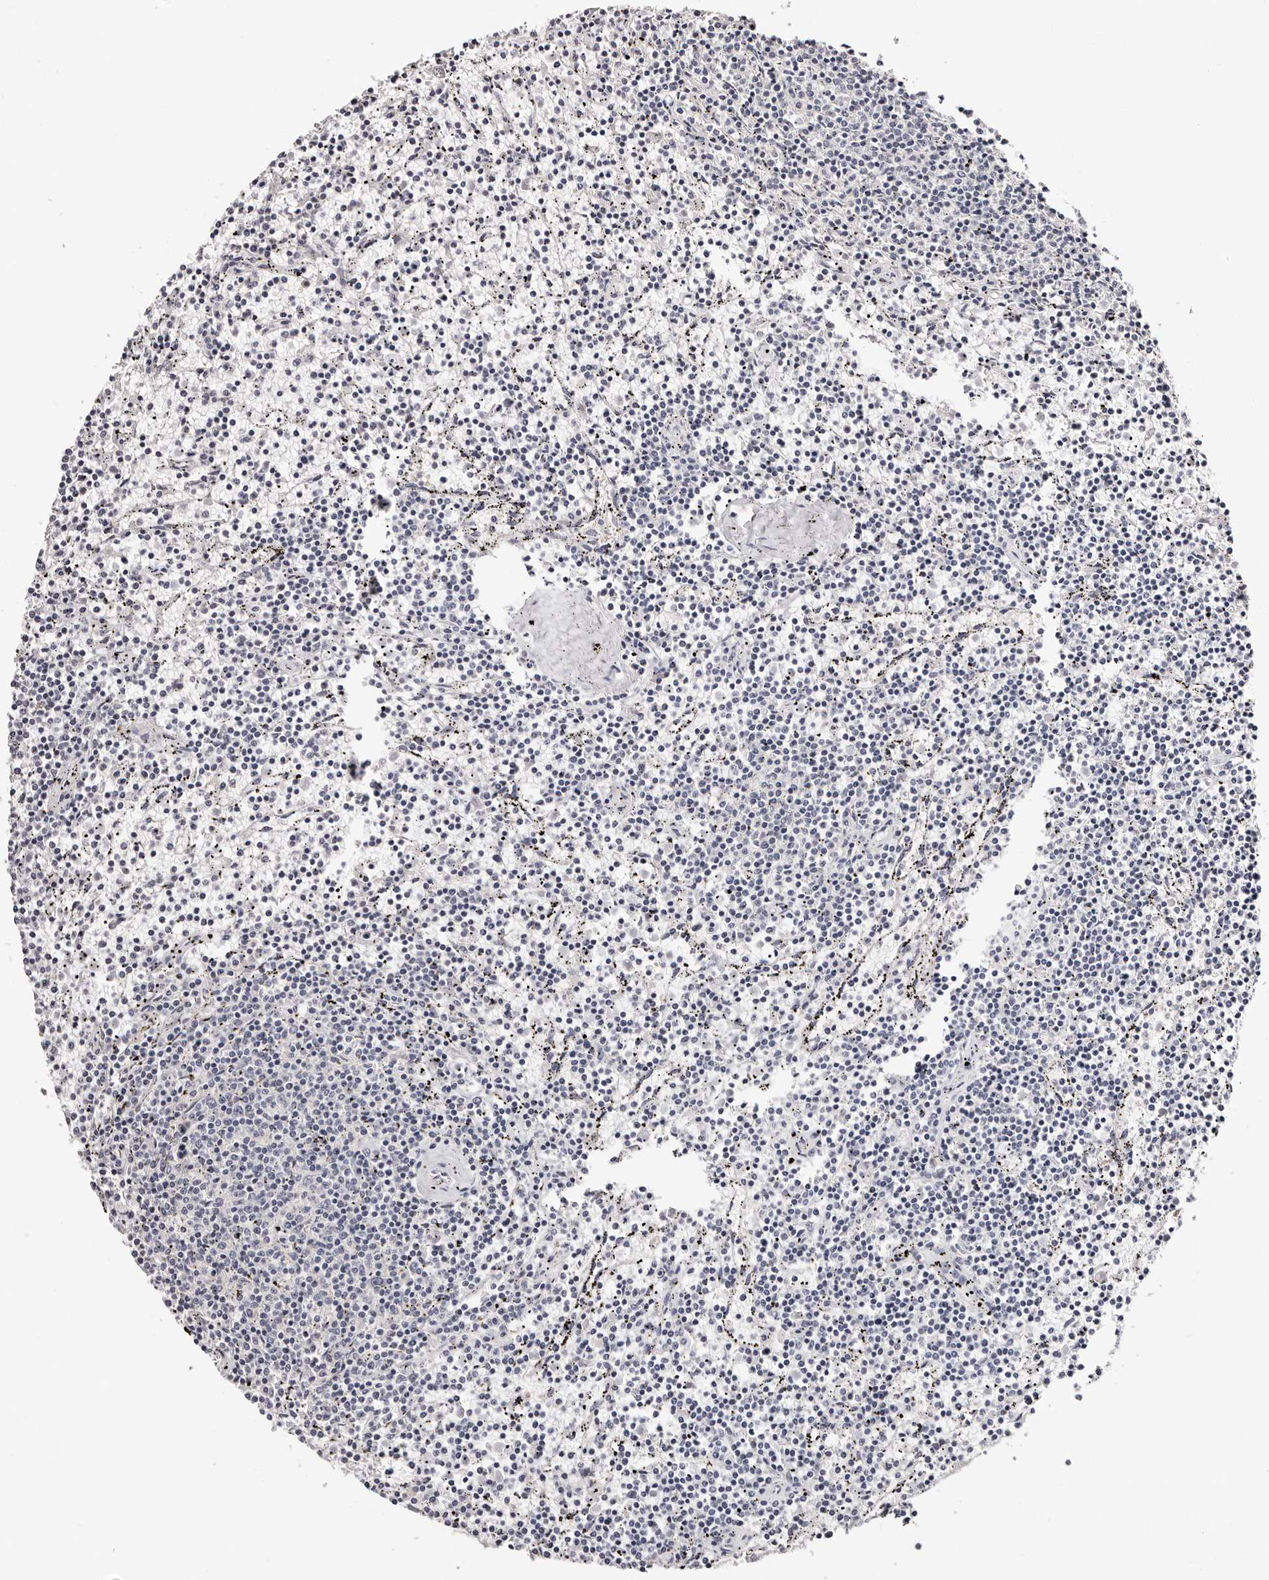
{"staining": {"intensity": "negative", "quantity": "none", "location": "none"}, "tissue": "lymphoma", "cell_type": "Tumor cells", "image_type": "cancer", "snomed": [{"axis": "morphology", "description": "Malignant lymphoma, non-Hodgkin's type, Low grade"}, {"axis": "topography", "description": "Spleen"}], "caption": "This is an IHC image of human low-grade malignant lymphoma, non-Hodgkin's type. There is no expression in tumor cells.", "gene": "ROM1", "patient": {"sex": "female", "age": 50}}